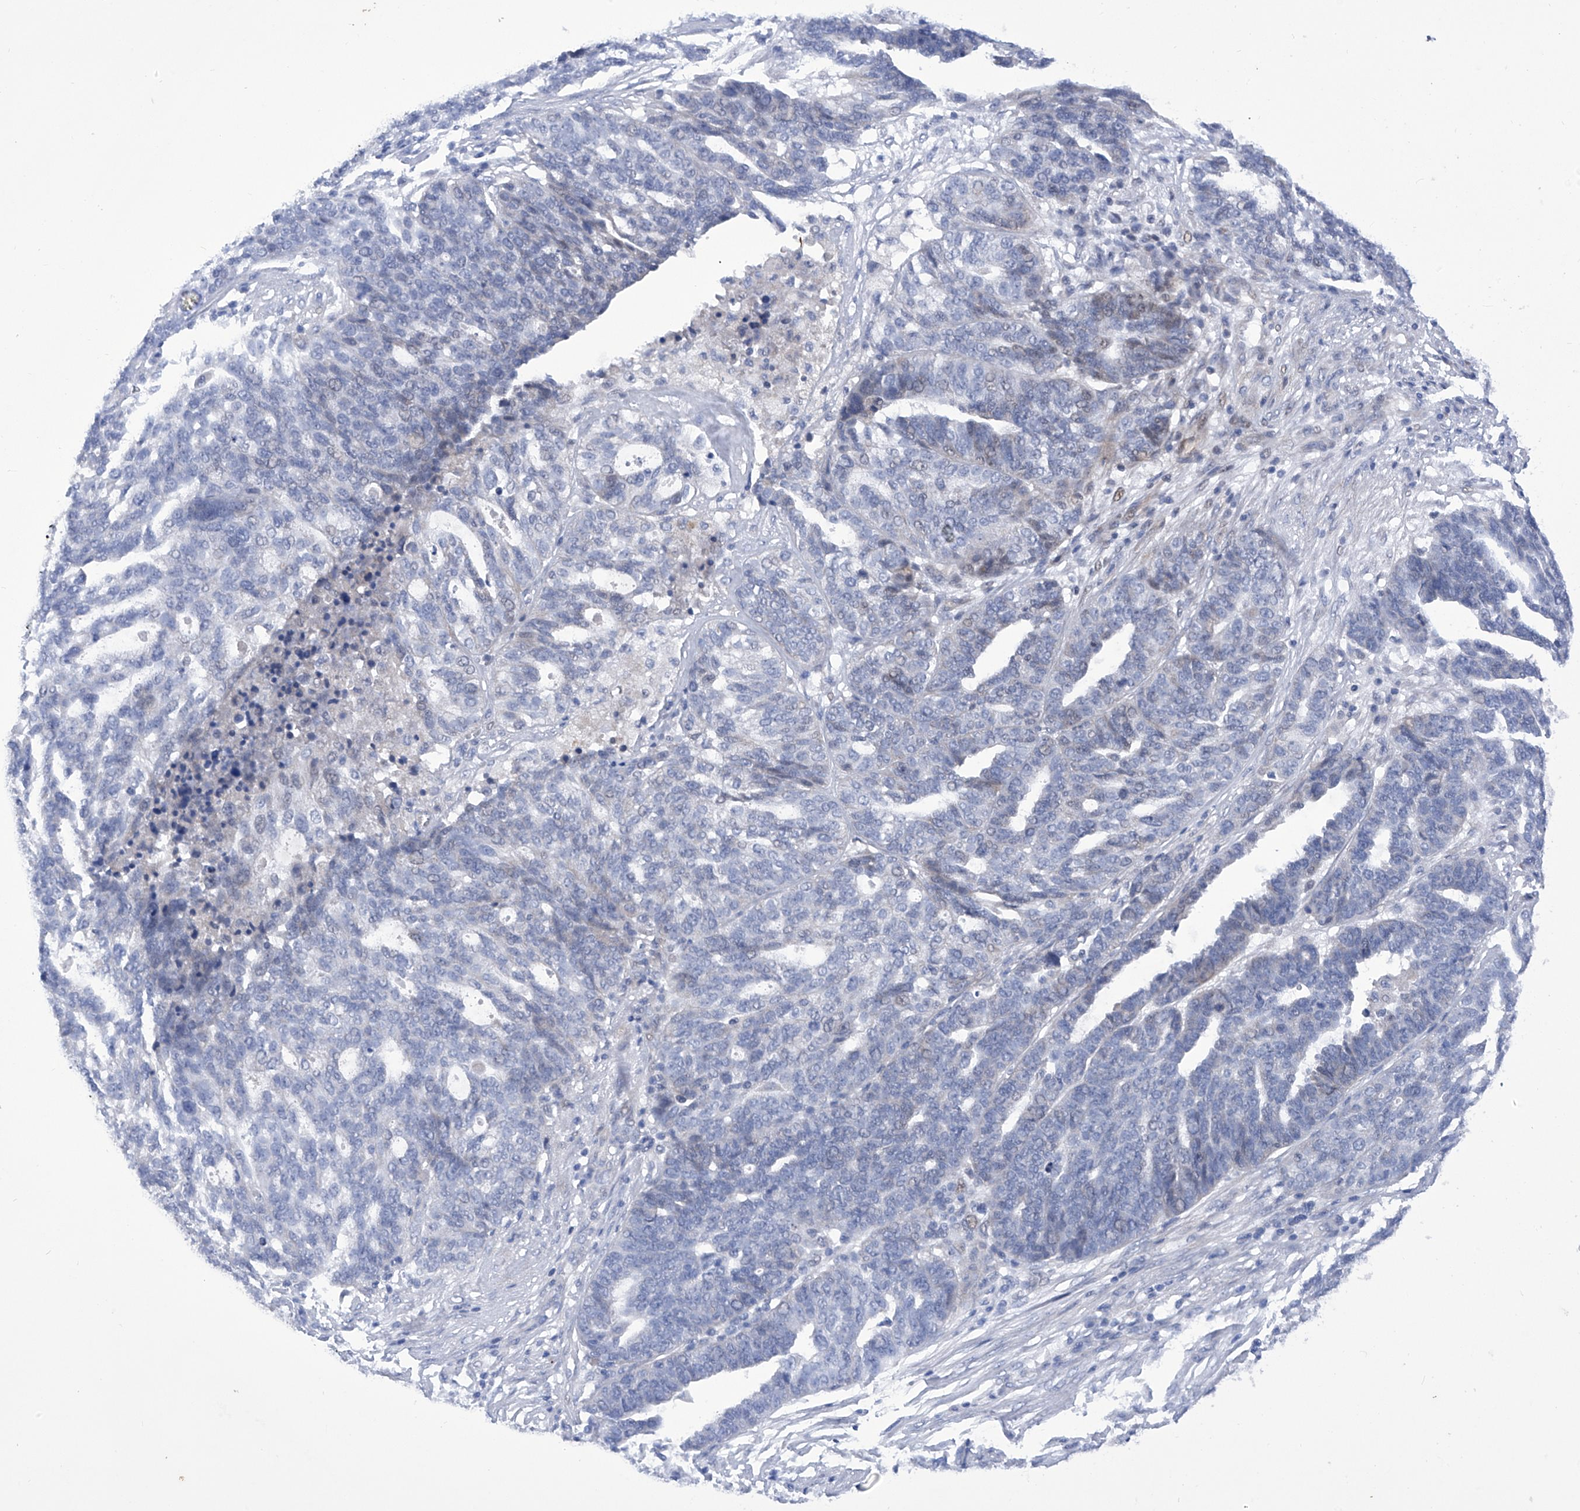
{"staining": {"intensity": "weak", "quantity": "<25%", "location": "nuclear"}, "tissue": "ovarian cancer", "cell_type": "Tumor cells", "image_type": "cancer", "snomed": [{"axis": "morphology", "description": "Cystadenocarcinoma, serous, NOS"}, {"axis": "topography", "description": "Ovary"}], "caption": "DAB (3,3'-diaminobenzidine) immunohistochemical staining of human ovarian serous cystadenocarcinoma shows no significant expression in tumor cells.", "gene": "NUFIP1", "patient": {"sex": "female", "age": 59}}